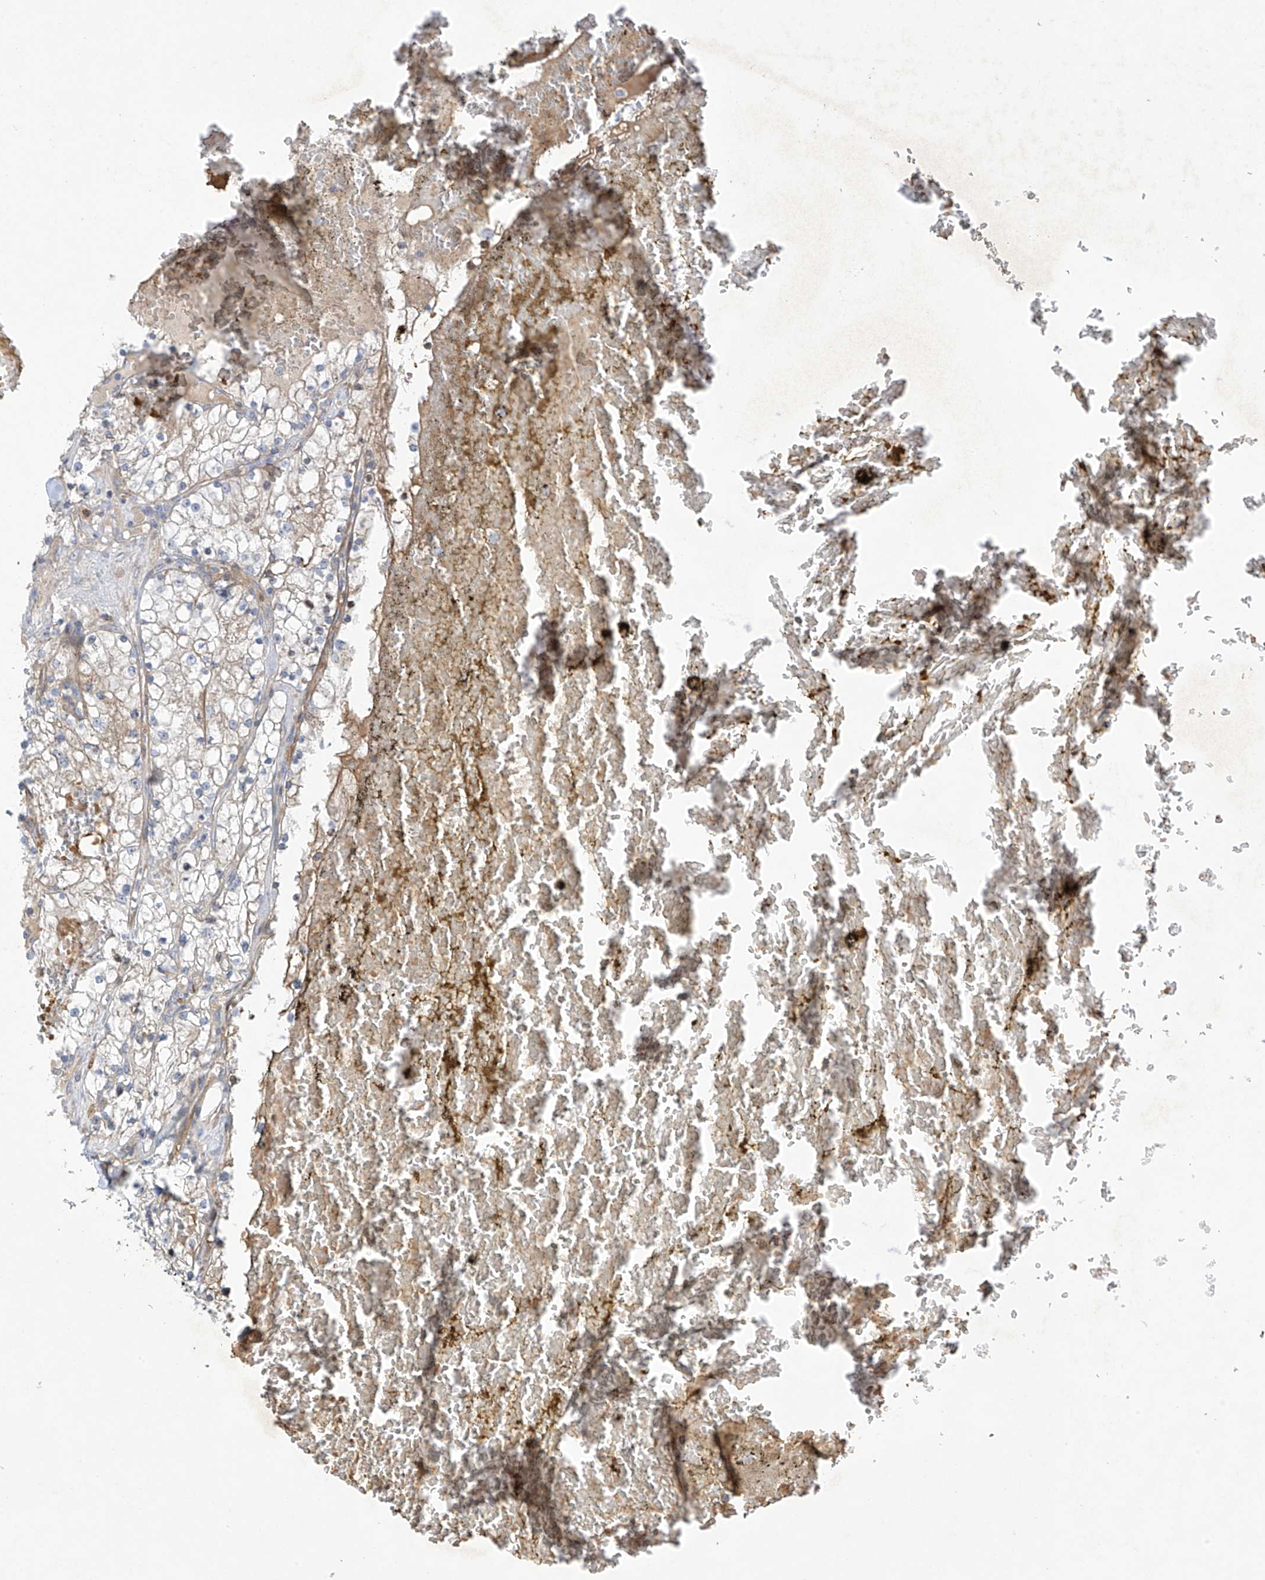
{"staining": {"intensity": "weak", "quantity": "<25%", "location": "cytoplasmic/membranous"}, "tissue": "renal cancer", "cell_type": "Tumor cells", "image_type": "cancer", "snomed": [{"axis": "morphology", "description": "Normal tissue, NOS"}, {"axis": "morphology", "description": "Adenocarcinoma, NOS"}, {"axis": "topography", "description": "Kidney"}], "caption": "This is an immunohistochemistry (IHC) photomicrograph of renal cancer (adenocarcinoma). There is no positivity in tumor cells.", "gene": "METTL18", "patient": {"sex": "male", "age": 68}}